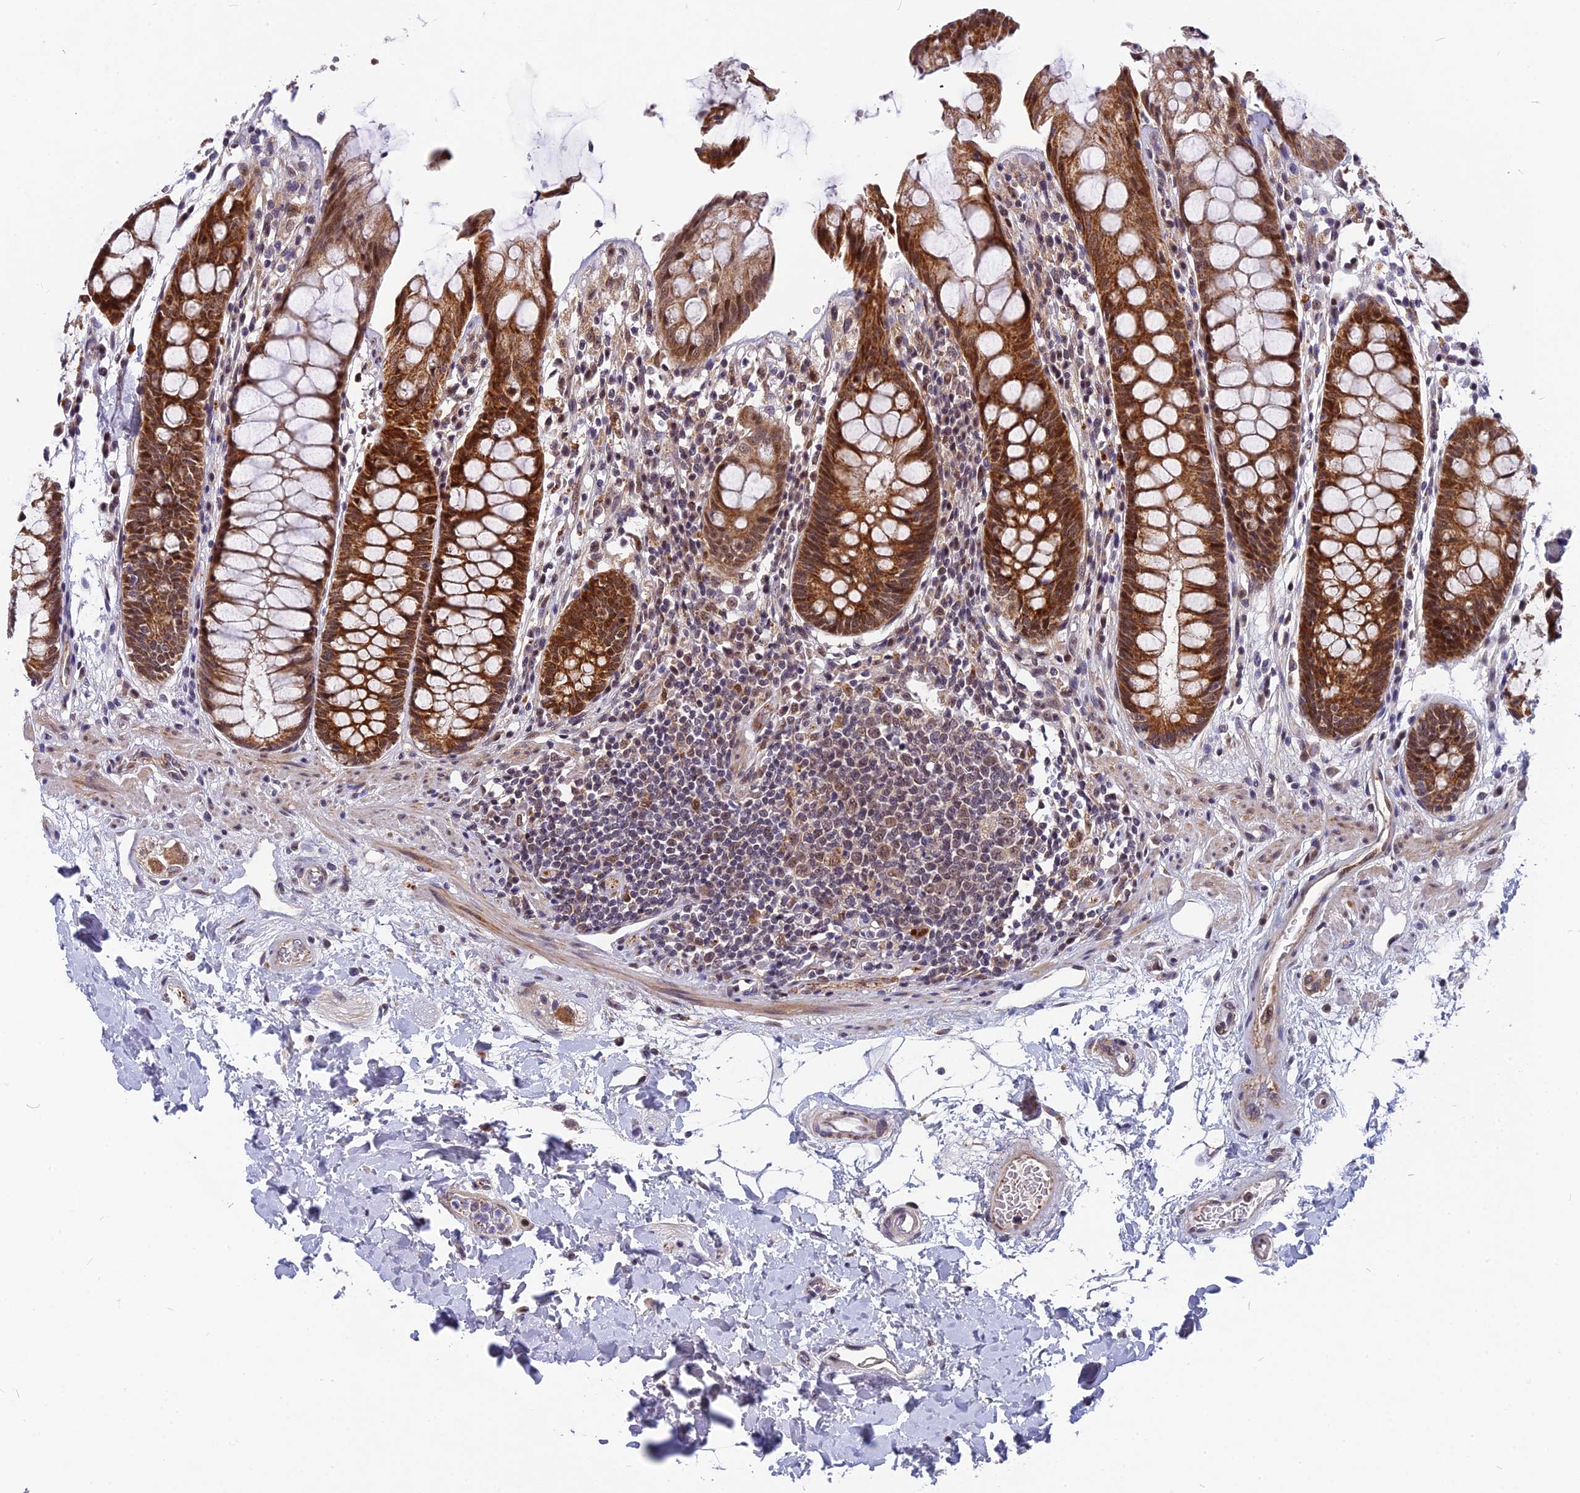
{"staining": {"intensity": "strong", "quantity": ">75%", "location": "cytoplasmic/membranous,nuclear"}, "tissue": "rectum", "cell_type": "Glandular cells", "image_type": "normal", "snomed": [{"axis": "morphology", "description": "Normal tissue, NOS"}, {"axis": "topography", "description": "Rectum"}], "caption": "Rectum stained with DAB IHC reveals high levels of strong cytoplasmic/membranous,nuclear positivity in about >75% of glandular cells.", "gene": "CMC1", "patient": {"sex": "male", "age": 64}}